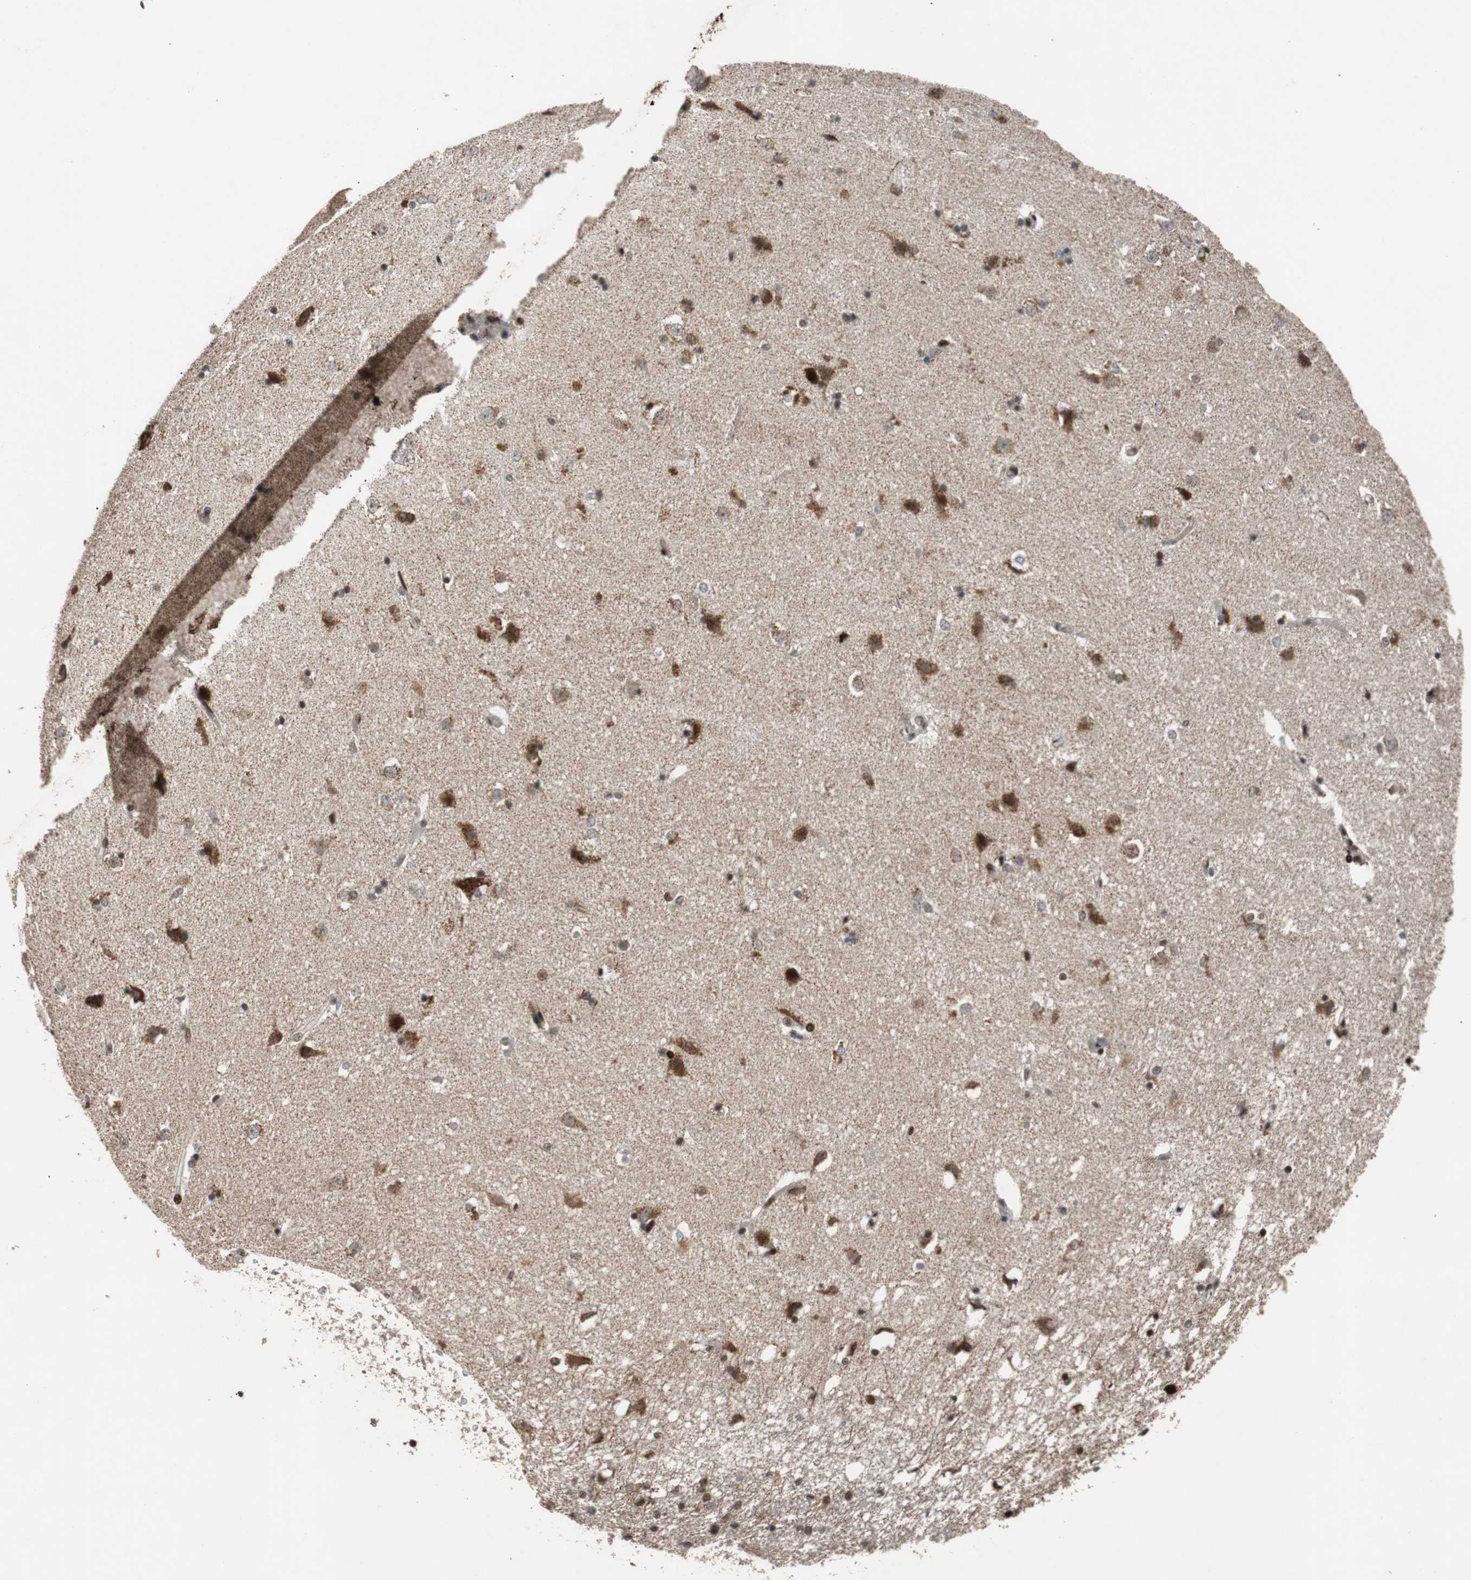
{"staining": {"intensity": "moderate", "quantity": "25%-75%", "location": "cytoplasmic/membranous,nuclear"}, "tissue": "caudate", "cell_type": "Glial cells", "image_type": "normal", "snomed": [{"axis": "morphology", "description": "Normal tissue, NOS"}, {"axis": "topography", "description": "Lateral ventricle wall"}], "caption": "Immunohistochemistry histopathology image of normal caudate: caudate stained using immunohistochemistry (IHC) displays medium levels of moderate protein expression localized specifically in the cytoplasmic/membranous,nuclear of glial cells, appearing as a cytoplasmic/membranous,nuclear brown color.", "gene": "NBL1", "patient": {"sex": "female", "age": 19}}